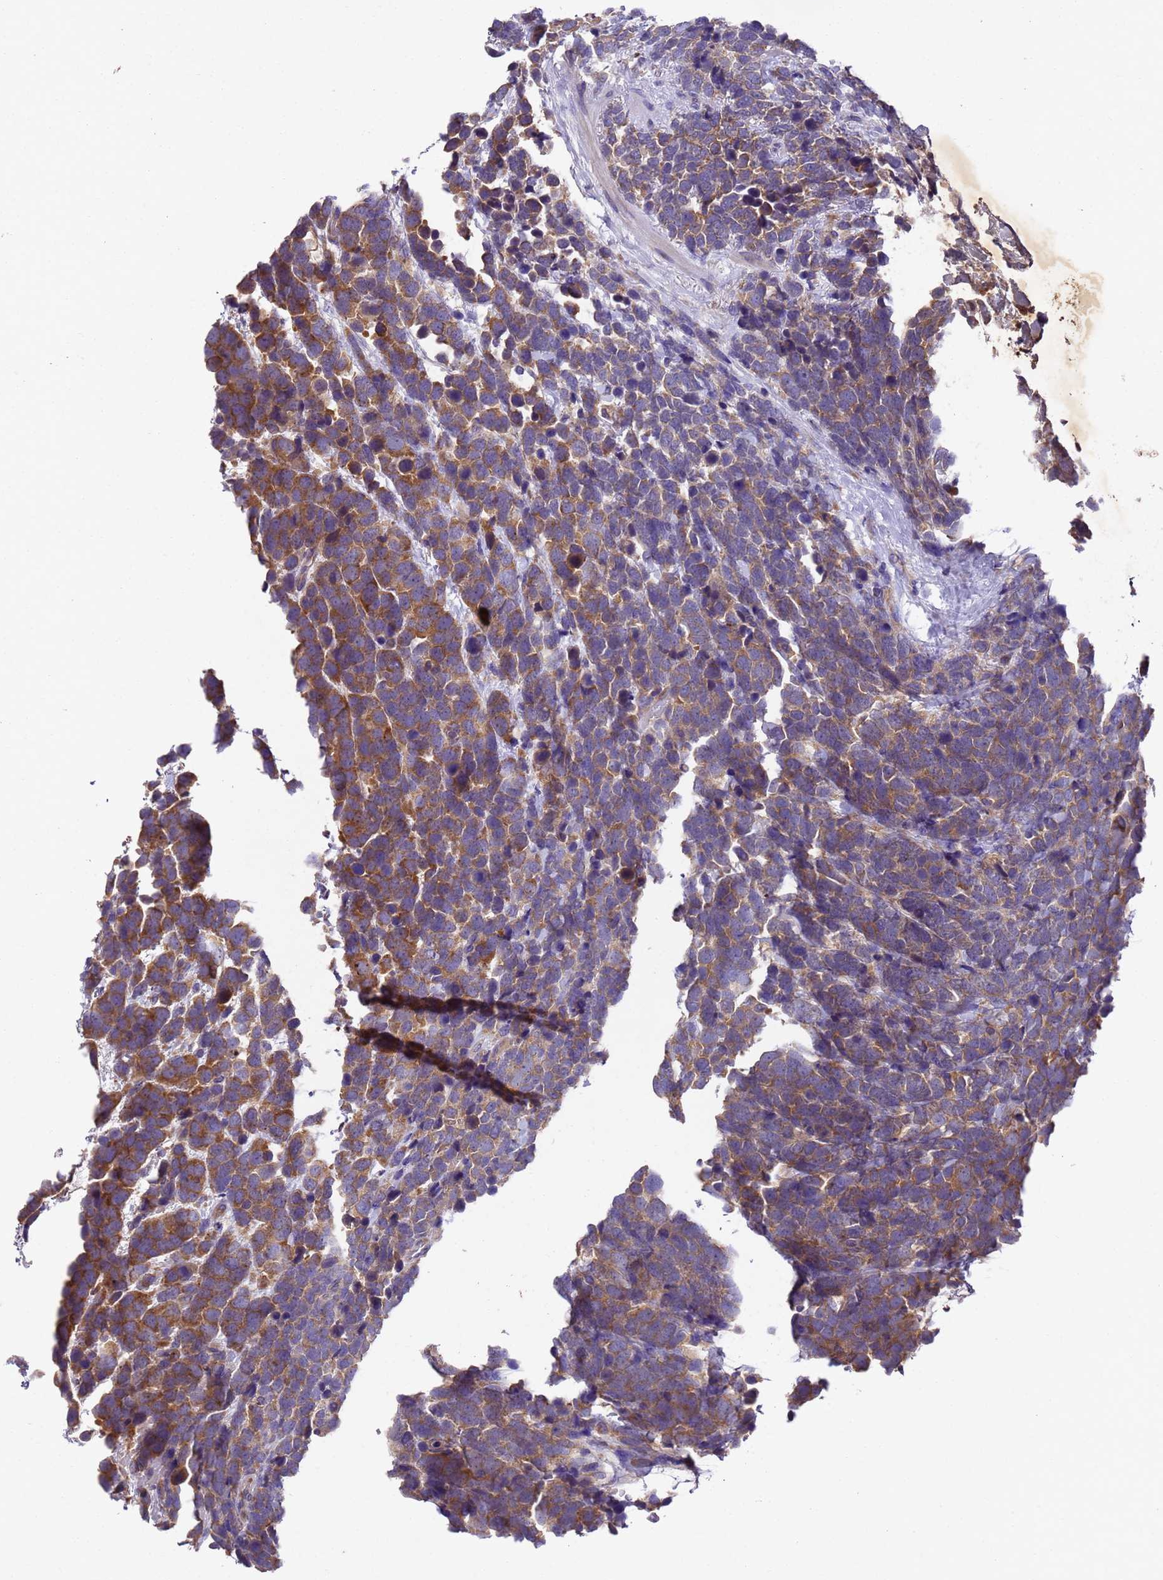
{"staining": {"intensity": "moderate", "quantity": ">75%", "location": "cytoplasmic/membranous"}, "tissue": "urothelial cancer", "cell_type": "Tumor cells", "image_type": "cancer", "snomed": [{"axis": "morphology", "description": "Urothelial carcinoma, High grade"}, {"axis": "topography", "description": "Urinary bladder"}], "caption": "Immunohistochemical staining of urothelial cancer displays medium levels of moderate cytoplasmic/membranous expression in approximately >75% of tumor cells.", "gene": "DCAF12L2", "patient": {"sex": "female", "age": 82}}